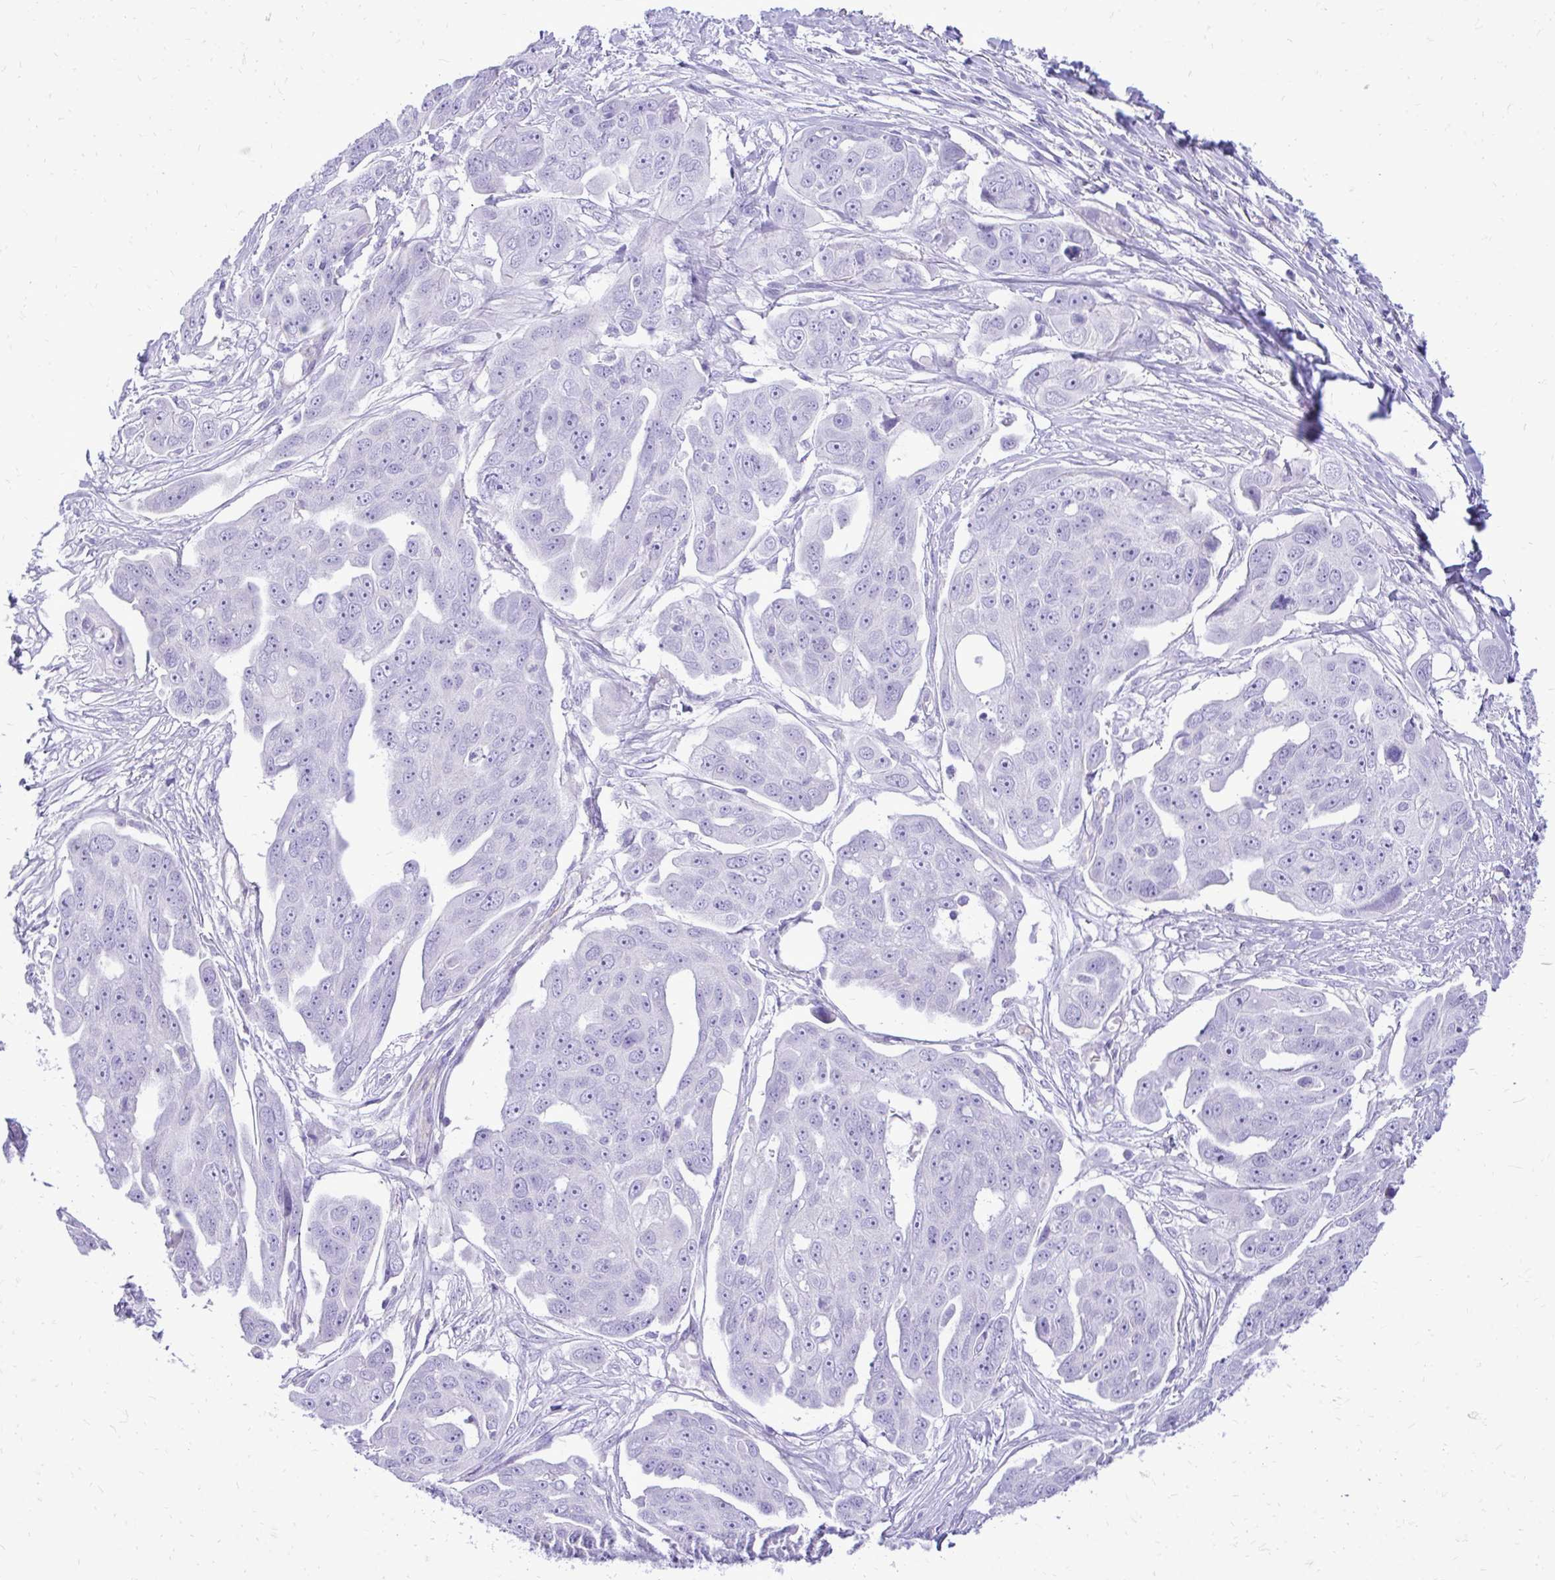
{"staining": {"intensity": "negative", "quantity": "none", "location": "none"}, "tissue": "ovarian cancer", "cell_type": "Tumor cells", "image_type": "cancer", "snomed": [{"axis": "morphology", "description": "Carcinoma, endometroid"}, {"axis": "topography", "description": "Ovary"}], "caption": "Tumor cells show no significant positivity in ovarian cancer.", "gene": "PELI3", "patient": {"sex": "female", "age": 70}}